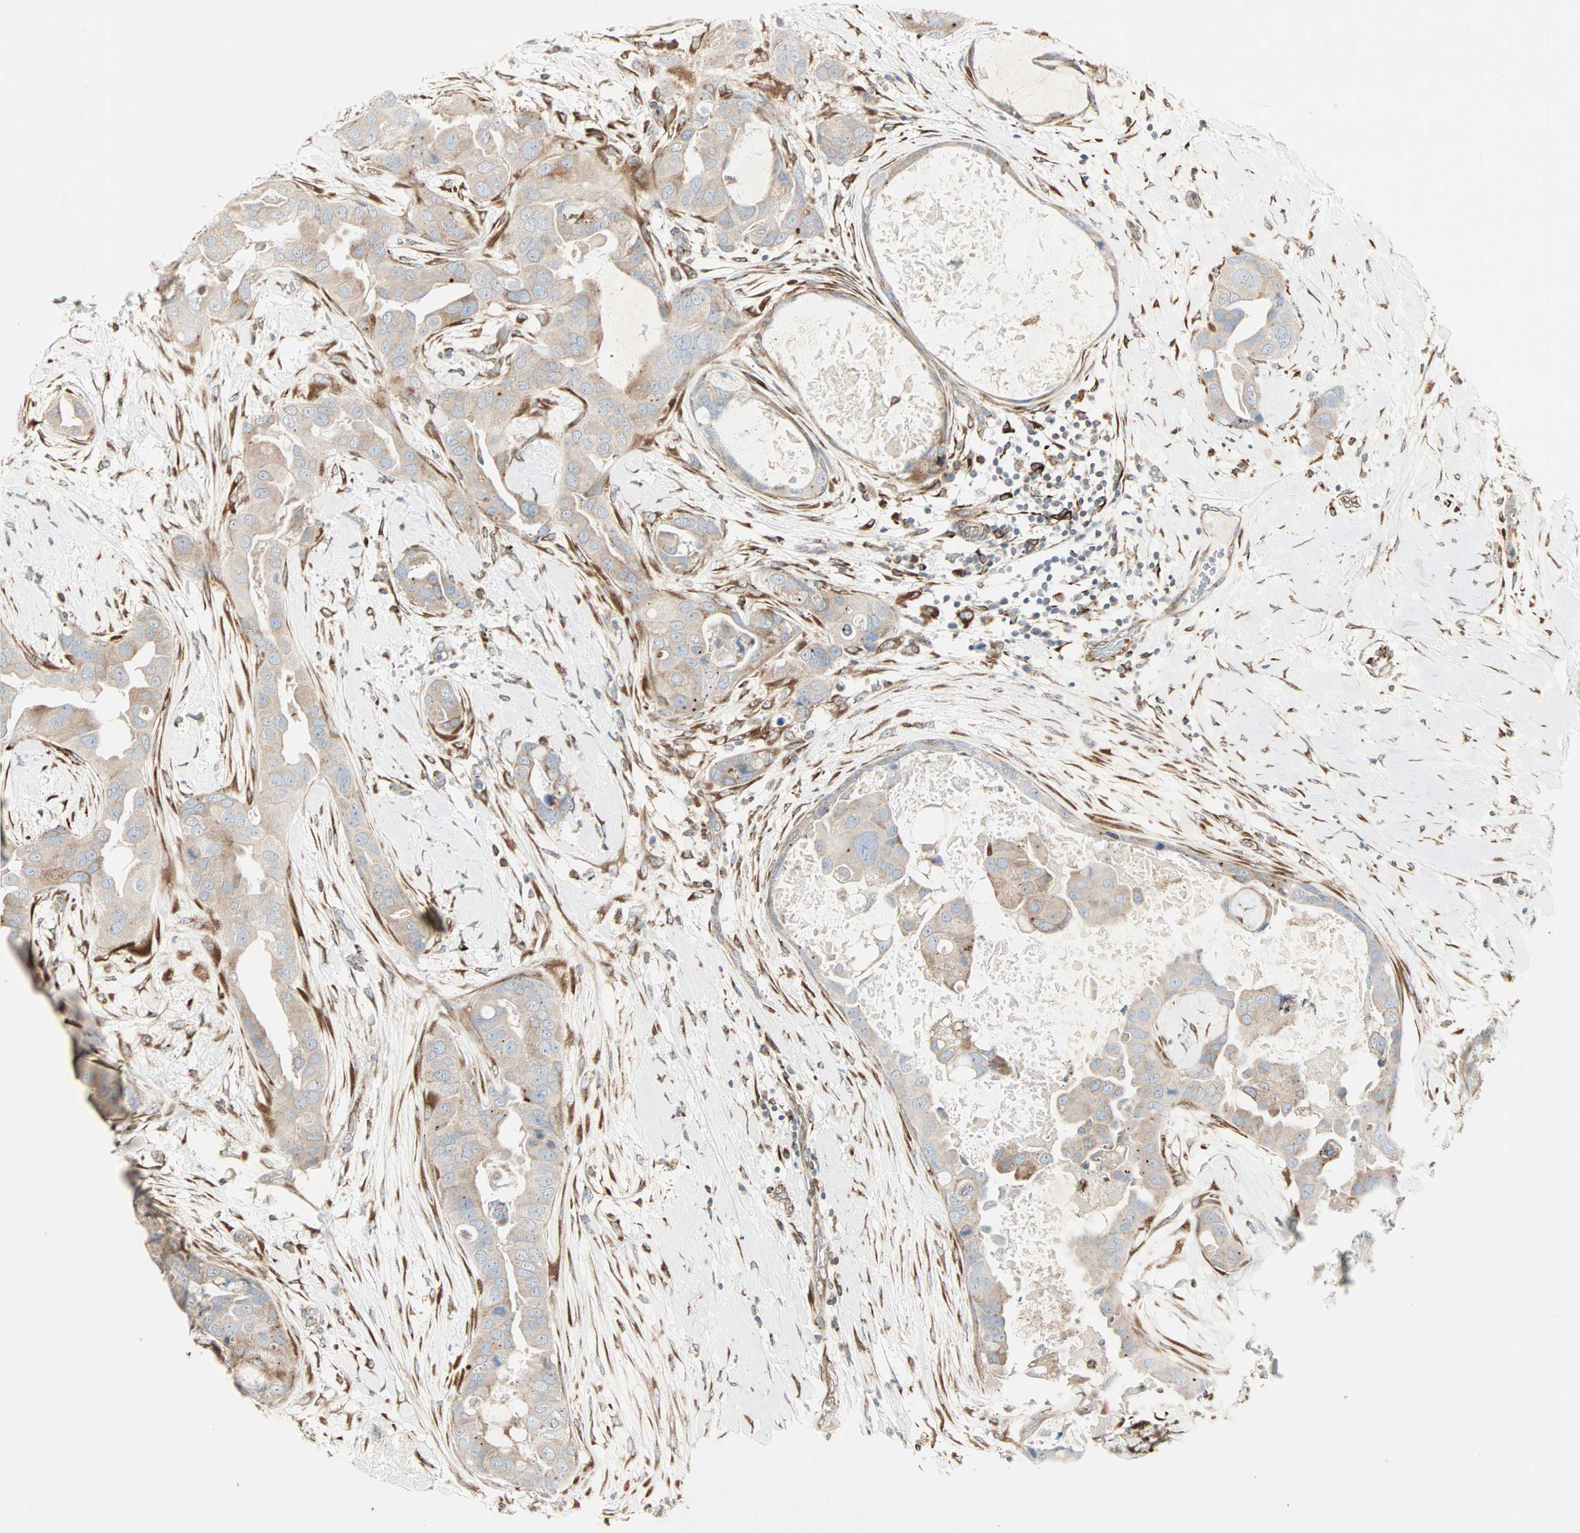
{"staining": {"intensity": "weak", "quantity": ">75%", "location": "cytoplasmic/membranous"}, "tissue": "breast cancer", "cell_type": "Tumor cells", "image_type": "cancer", "snomed": [{"axis": "morphology", "description": "Duct carcinoma"}, {"axis": "topography", "description": "Breast"}], "caption": "IHC photomicrograph of breast cancer (invasive ductal carcinoma) stained for a protein (brown), which shows low levels of weak cytoplasmic/membranous positivity in about >75% of tumor cells.", "gene": "H6PD", "patient": {"sex": "female", "age": 40}}